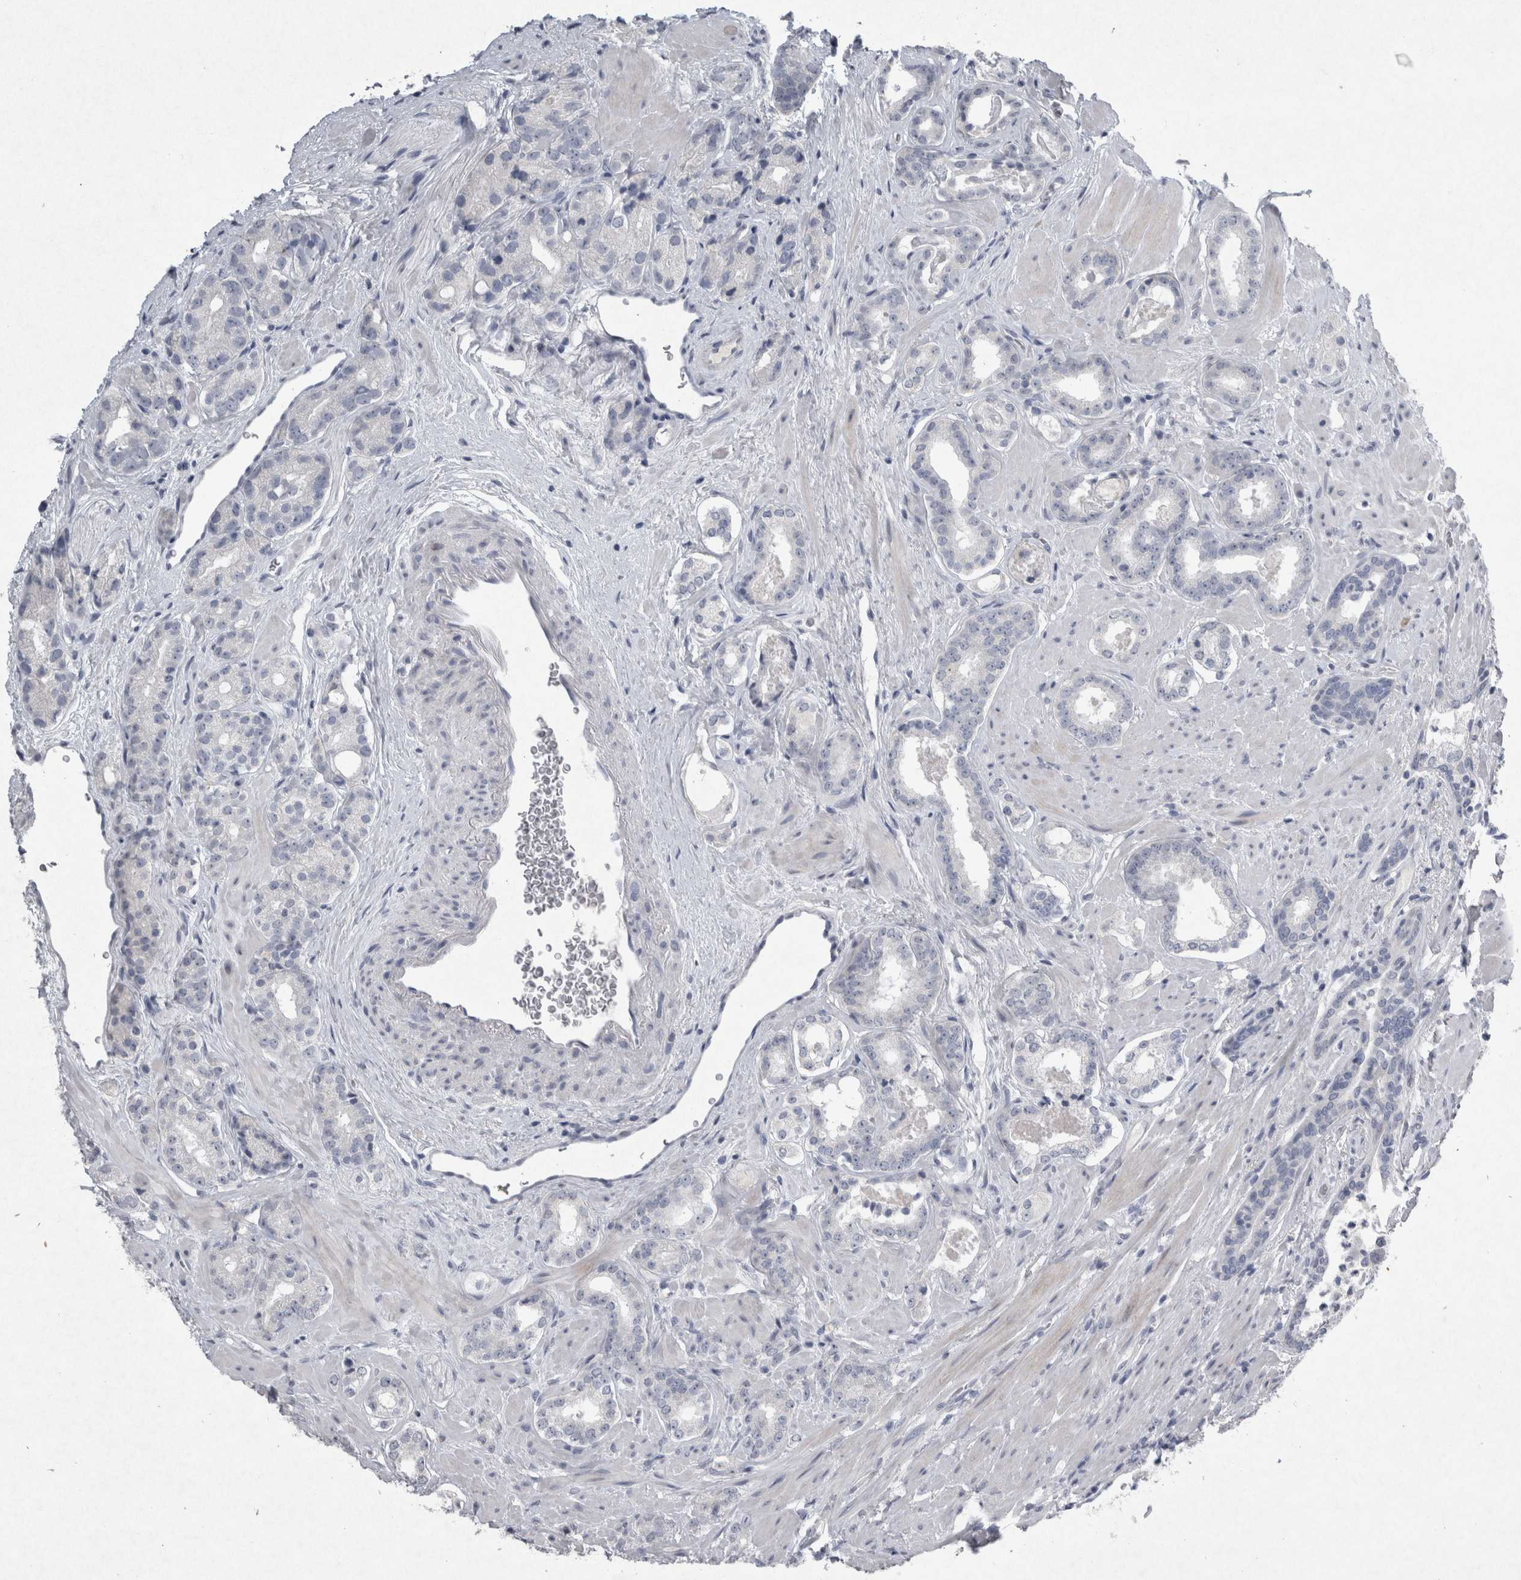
{"staining": {"intensity": "negative", "quantity": "none", "location": "none"}, "tissue": "prostate cancer", "cell_type": "Tumor cells", "image_type": "cancer", "snomed": [{"axis": "morphology", "description": "Adenocarcinoma, High grade"}, {"axis": "topography", "description": "Prostate"}], "caption": "This is an immunohistochemistry micrograph of human prostate high-grade adenocarcinoma. There is no positivity in tumor cells.", "gene": "PDX1", "patient": {"sex": "male", "age": 71}}